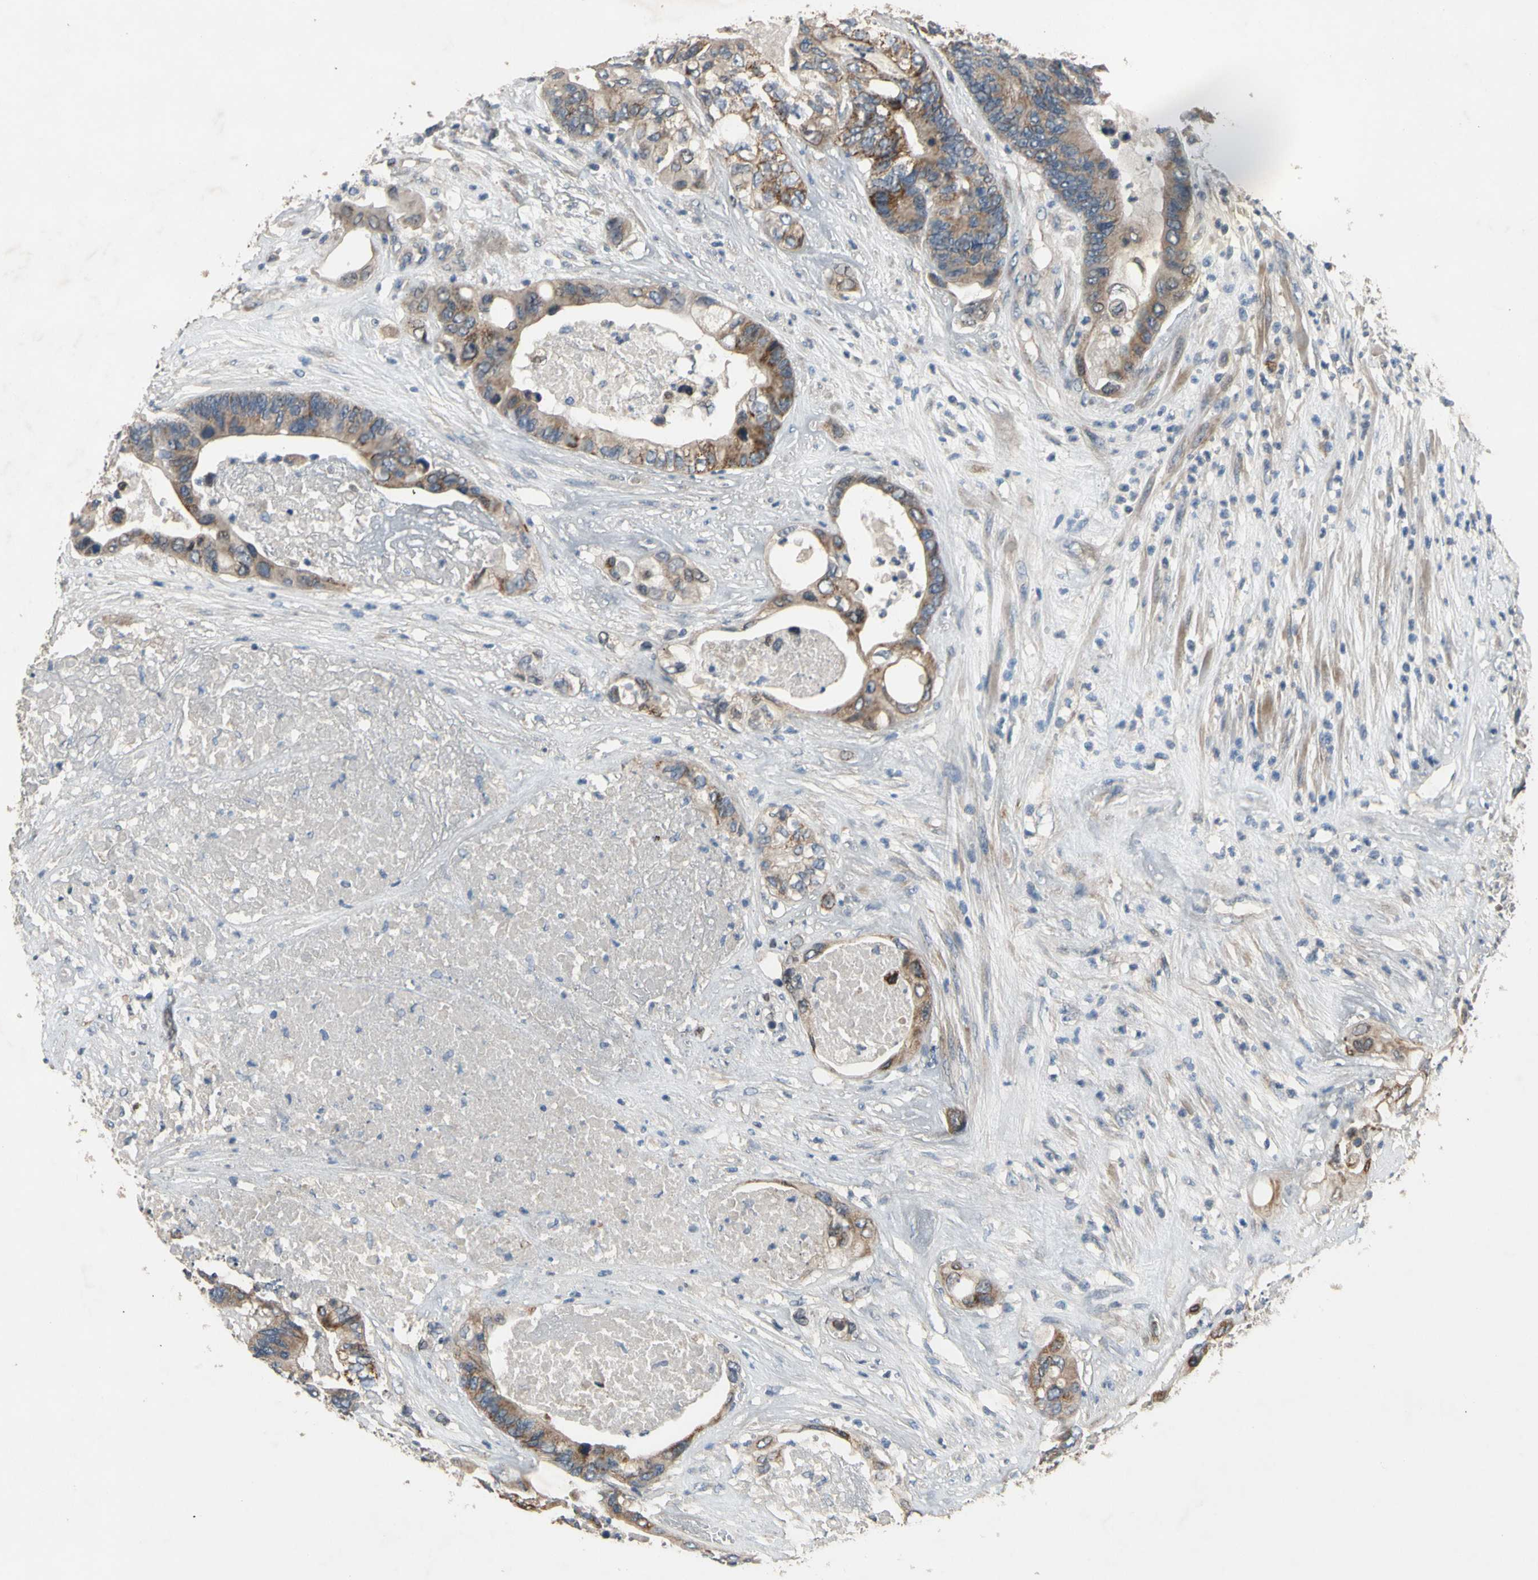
{"staining": {"intensity": "moderate", "quantity": ">75%", "location": "cytoplasmic/membranous"}, "tissue": "colorectal cancer", "cell_type": "Tumor cells", "image_type": "cancer", "snomed": [{"axis": "morphology", "description": "Adenocarcinoma, NOS"}, {"axis": "topography", "description": "Rectum"}], "caption": "High-magnification brightfield microscopy of colorectal adenocarcinoma stained with DAB (3,3'-diaminobenzidine) (brown) and counterstained with hematoxylin (blue). tumor cells exhibit moderate cytoplasmic/membranous positivity is appreciated in approximately>75% of cells. The staining was performed using DAB (3,3'-diaminobenzidine), with brown indicating positive protein expression. Nuclei are stained blue with hematoxylin.", "gene": "ALKBH3", "patient": {"sex": "male", "age": 55}}